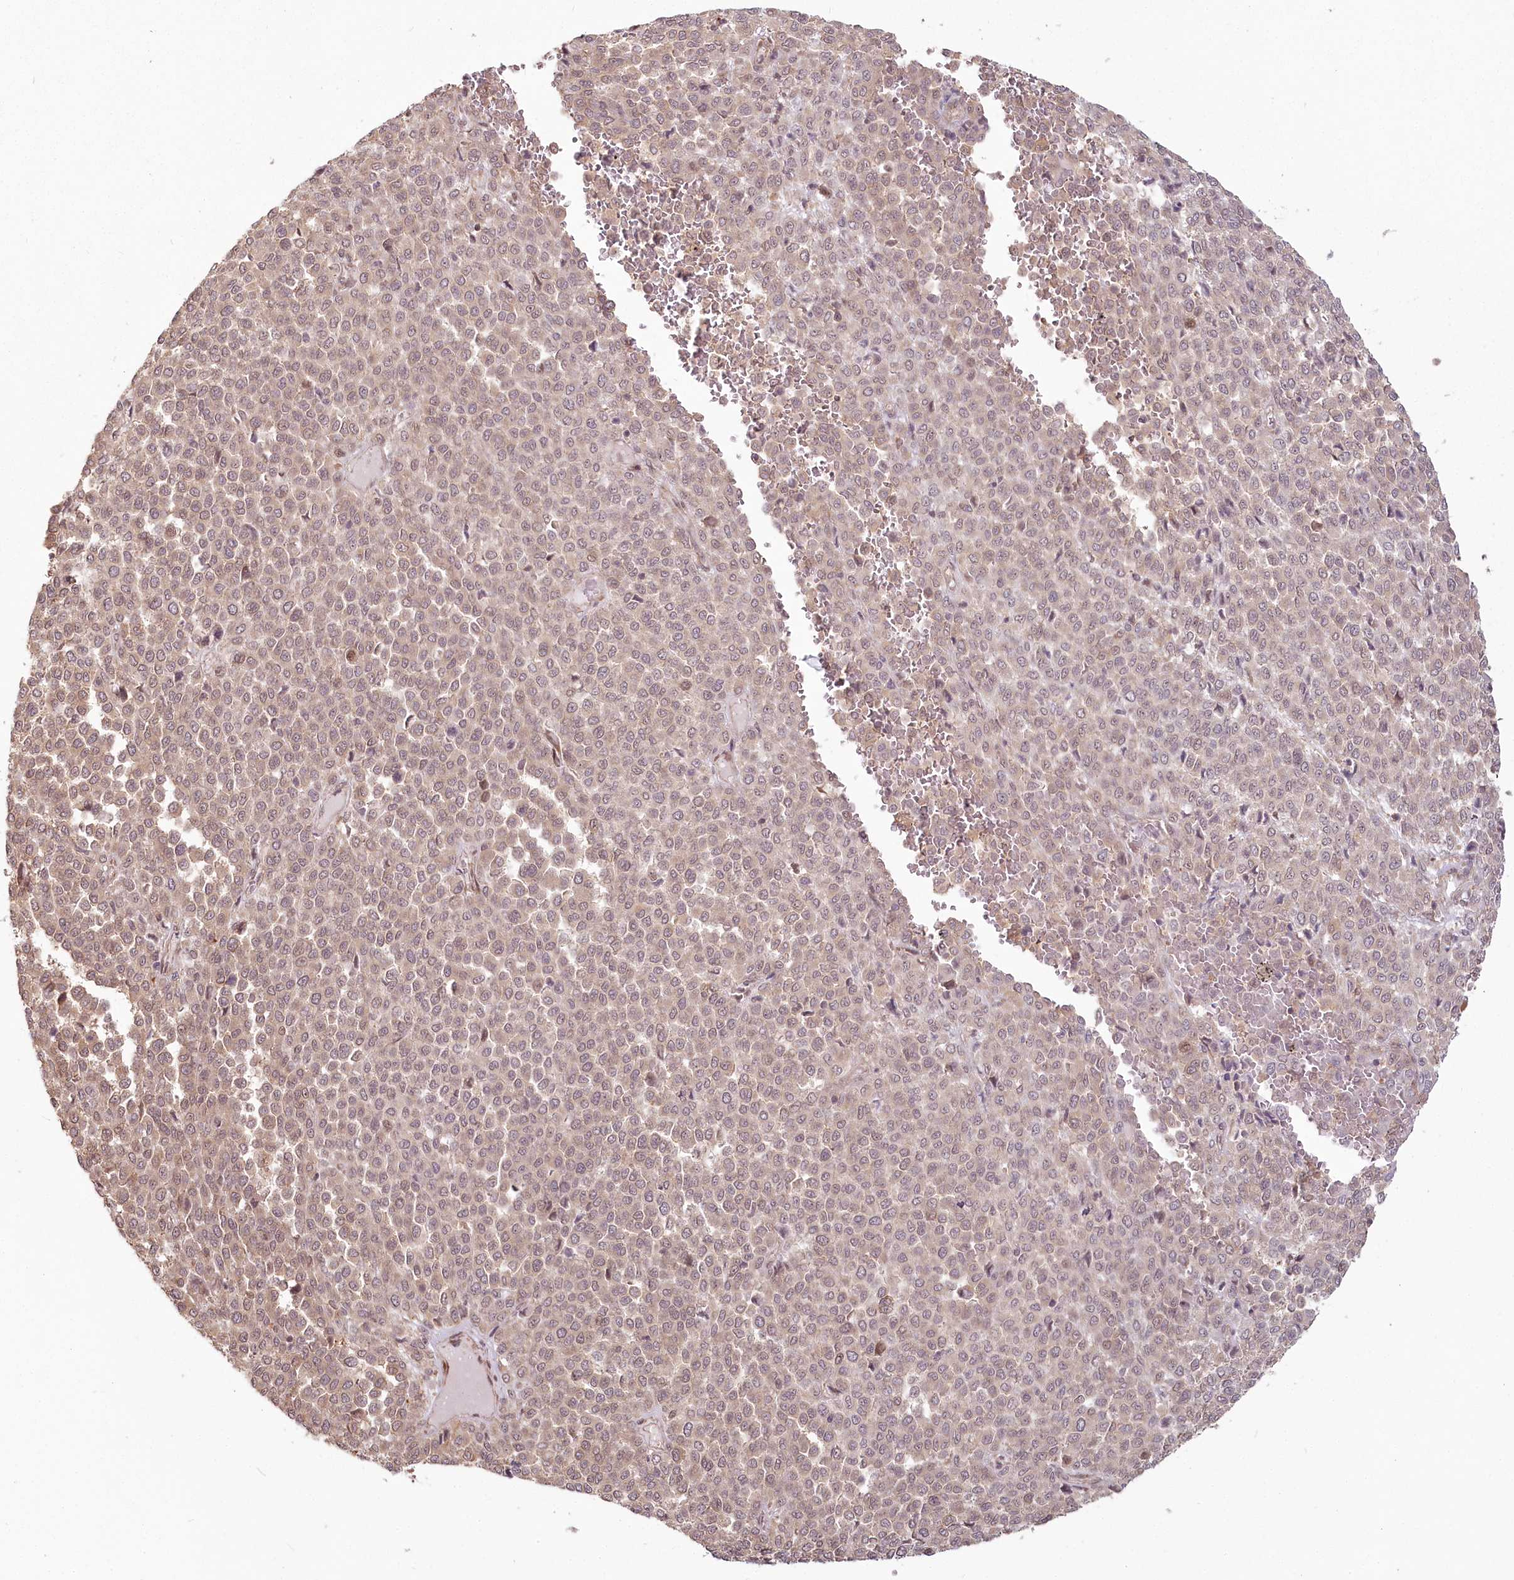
{"staining": {"intensity": "weak", "quantity": ">75%", "location": "cytoplasmic/membranous,nuclear"}, "tissue": "melanoma", "cell_type": "Tumor cells", "image_type": "cancer", "snomed": [{"axis": "morphology", "description": "Malignant melanoma, Metastatic site"}, {"axis": "topography", "description": "Pancreas"}], "caption": "Human melanoma stained with a brown dye exhibits weak cytoplasmic/membranous and nuclear positive staining in approximately >75% of tumor cells.", "gene": "R3HDM2", "patient": {"sex": "female", "age": 30}}